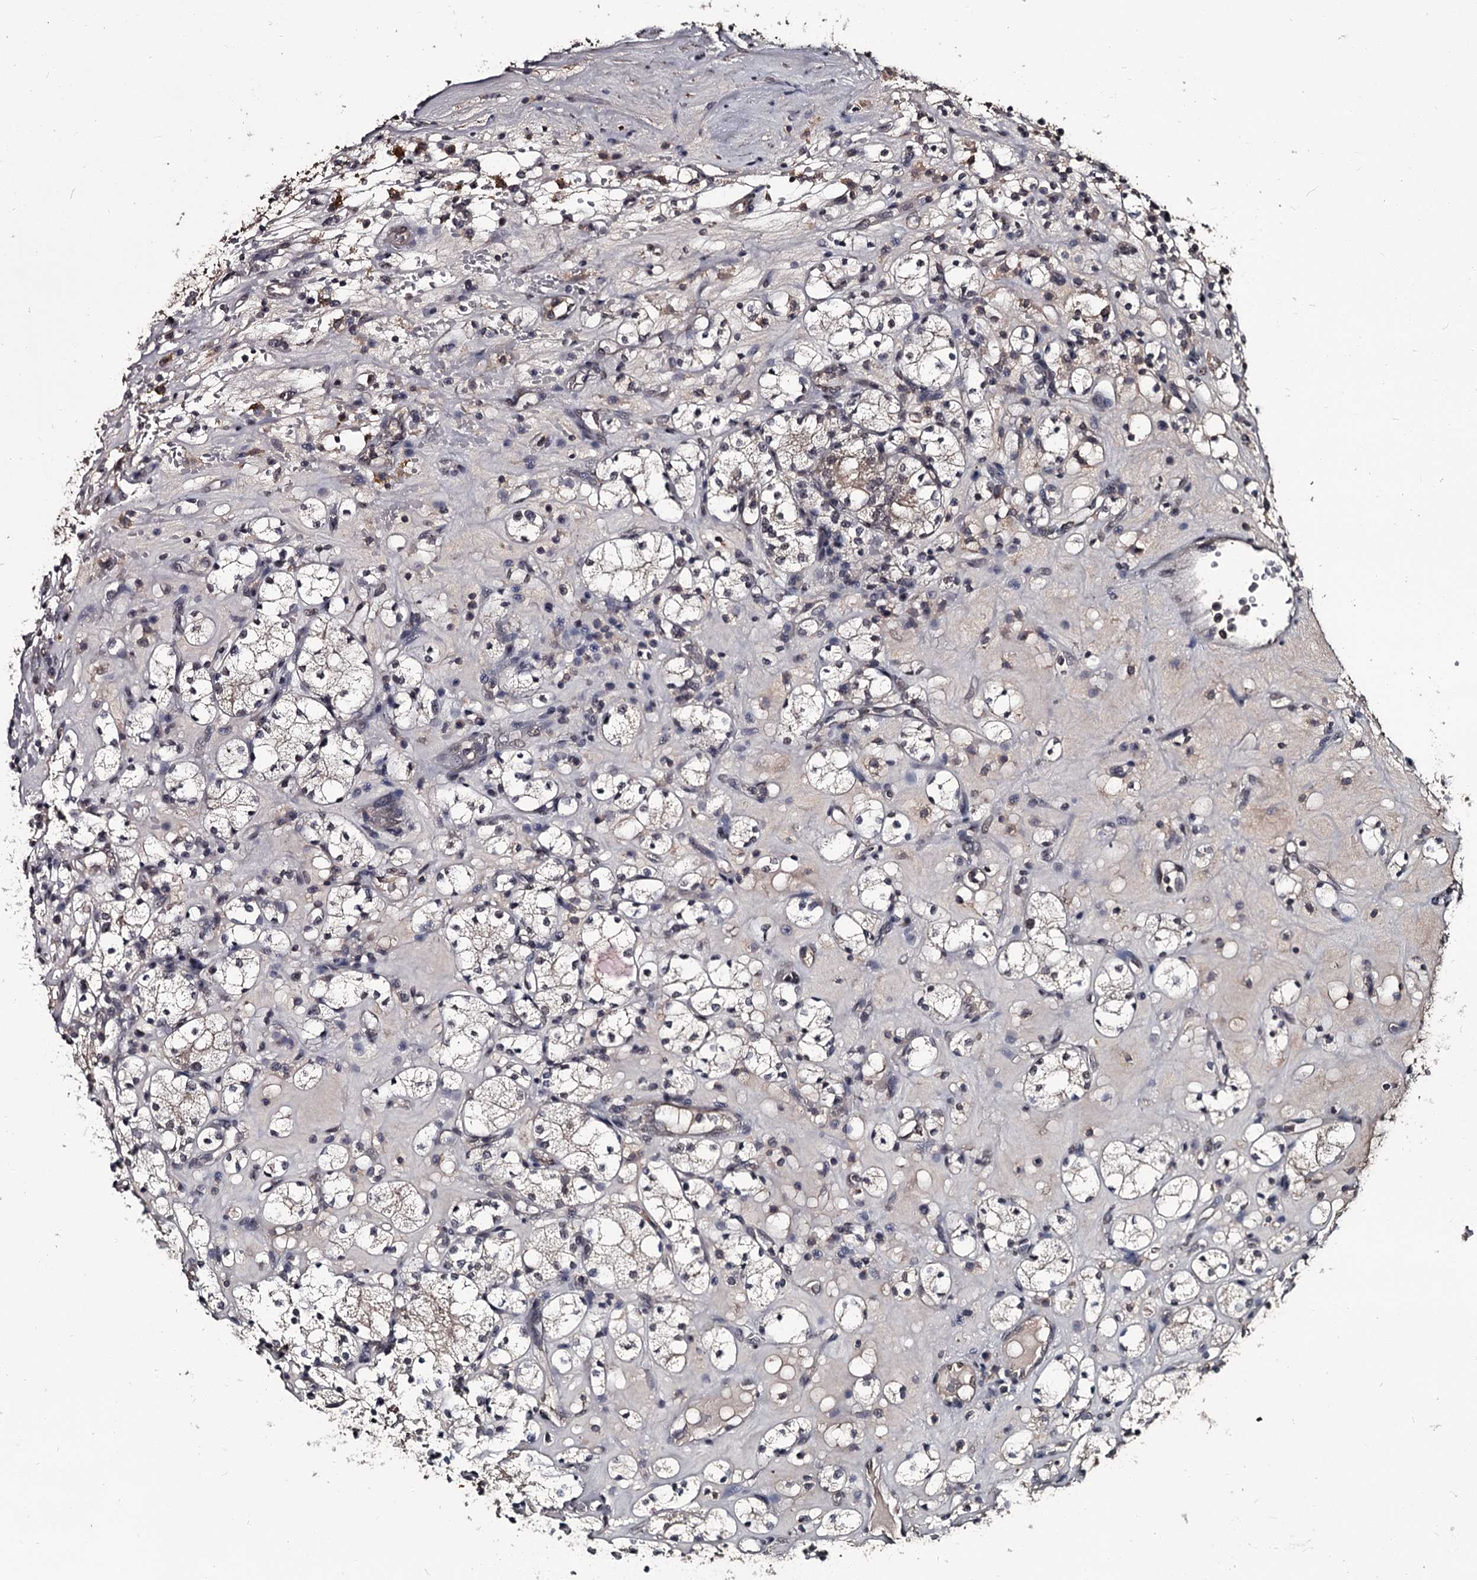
{"staining": {"intensity": "negative", "quantity": "none", "location": "none"}, "tissue": "renal cancer", "cell_type": "Tumor cells", "image_type": "cancer", "snomed": [{"axis": "morphology", "description": "Adenocarcinoma, NOS"}, {"axis": "topography", "description": "Kidney"}], "caption": "The immunohistochemistry image has no significant staining in tumor cells of adenocarcinoma (renal) tissue.", "gene": "PRPF40B", "patient": {"sex": "male", "age": 77}}